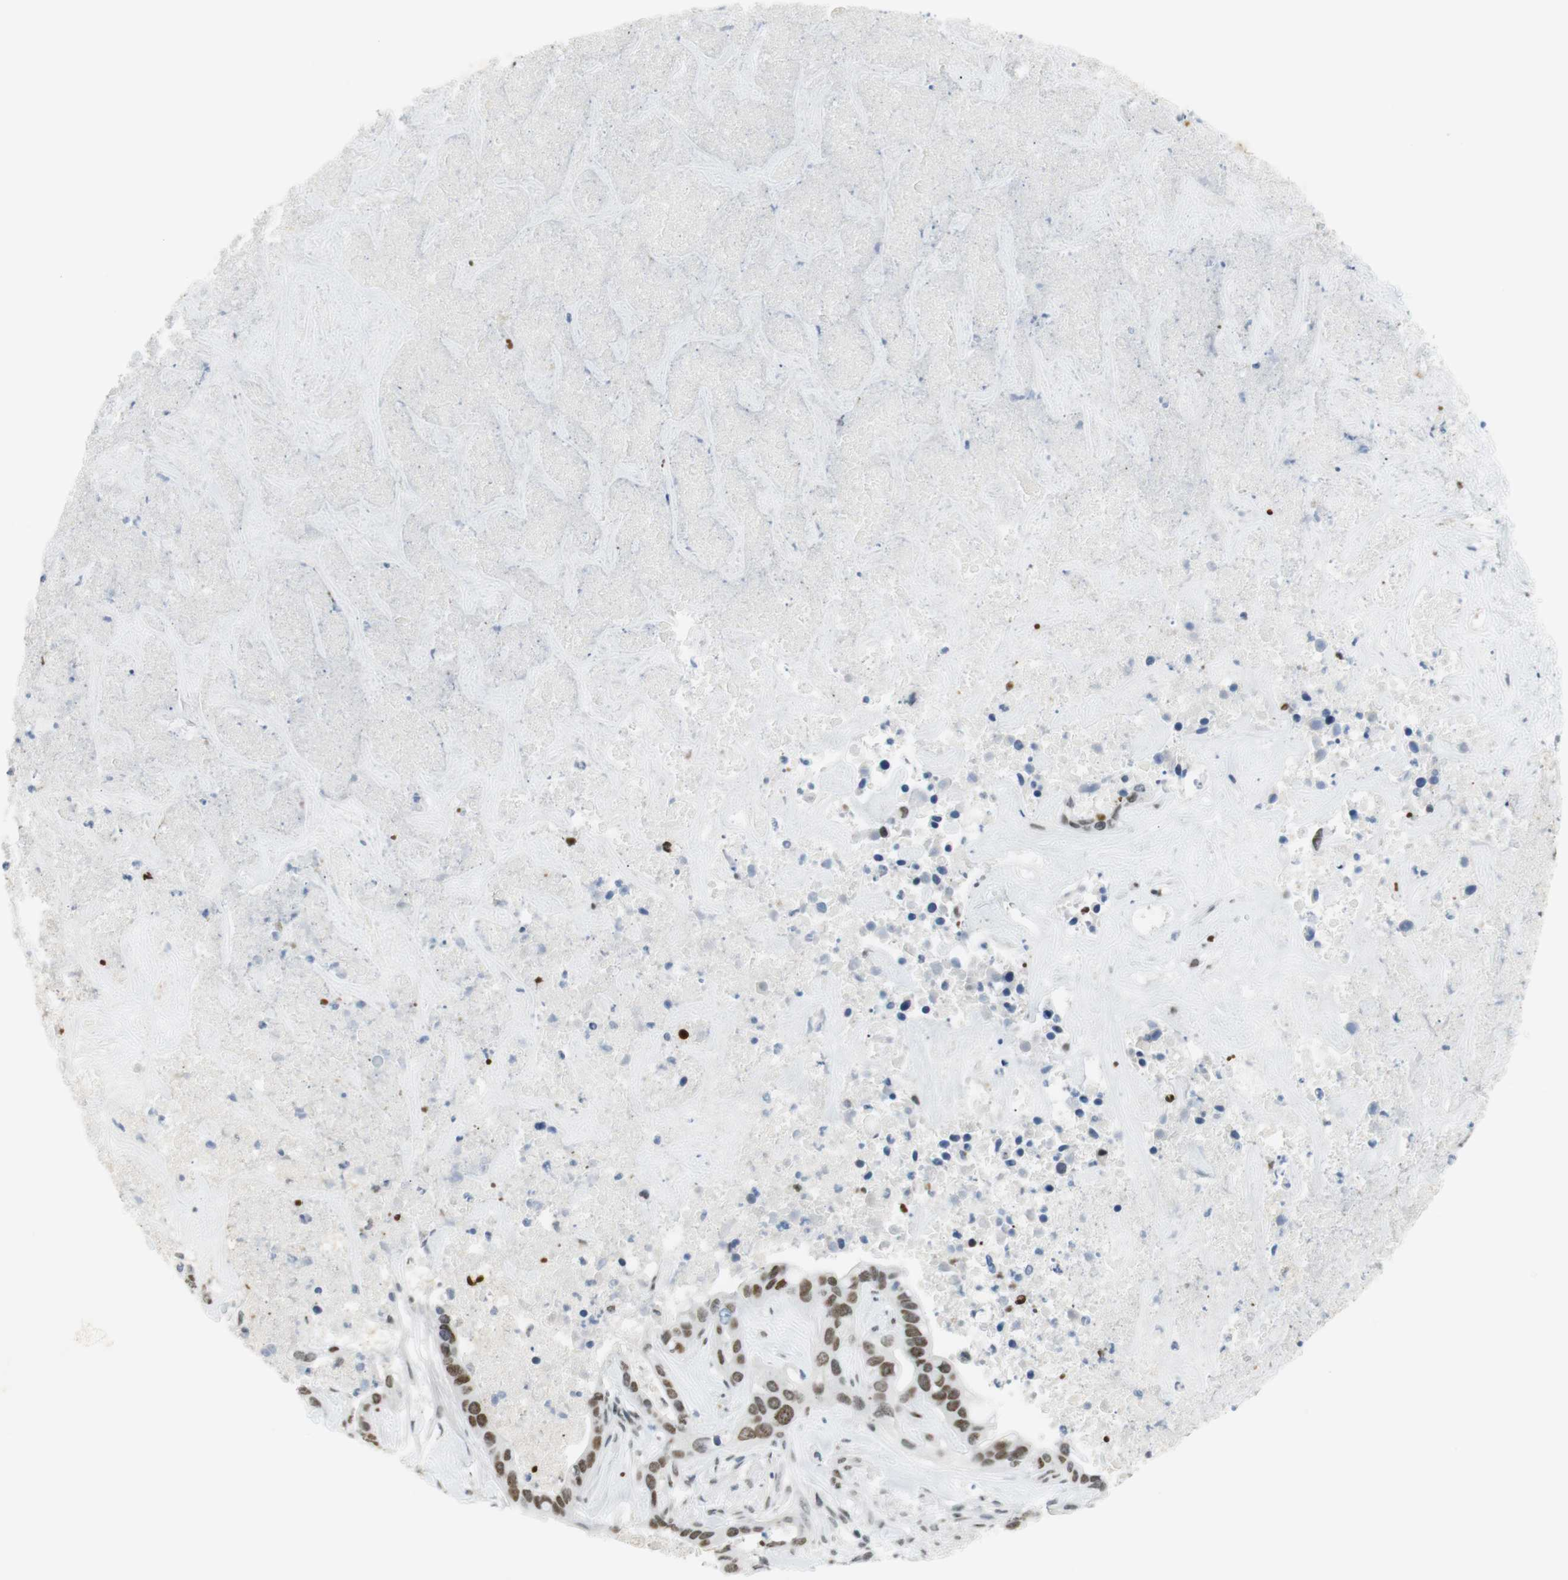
{"staining": {"intensity": "moderate", "quantity": ">75%", "location": "nuclear"}, "tissue": "liver cancer", "cell_type": "Tumor cells", "image_type": "cancer", "snomed": [{"axis": "morphology", "description": "Cholangiocarcinoma"}, {"axis": "topography", "description": "Liver"}], "caption": "Protein staining displays moderate nuclear expression in about >75% of tumor cells in cholangiocarcinoma (liver). (DAB (3,3'-diaminobenzidine) IHC with brightfield microscopy, high magnification).", "gene": "BMI1", "patient": {"sex": "female", "age": 65}}